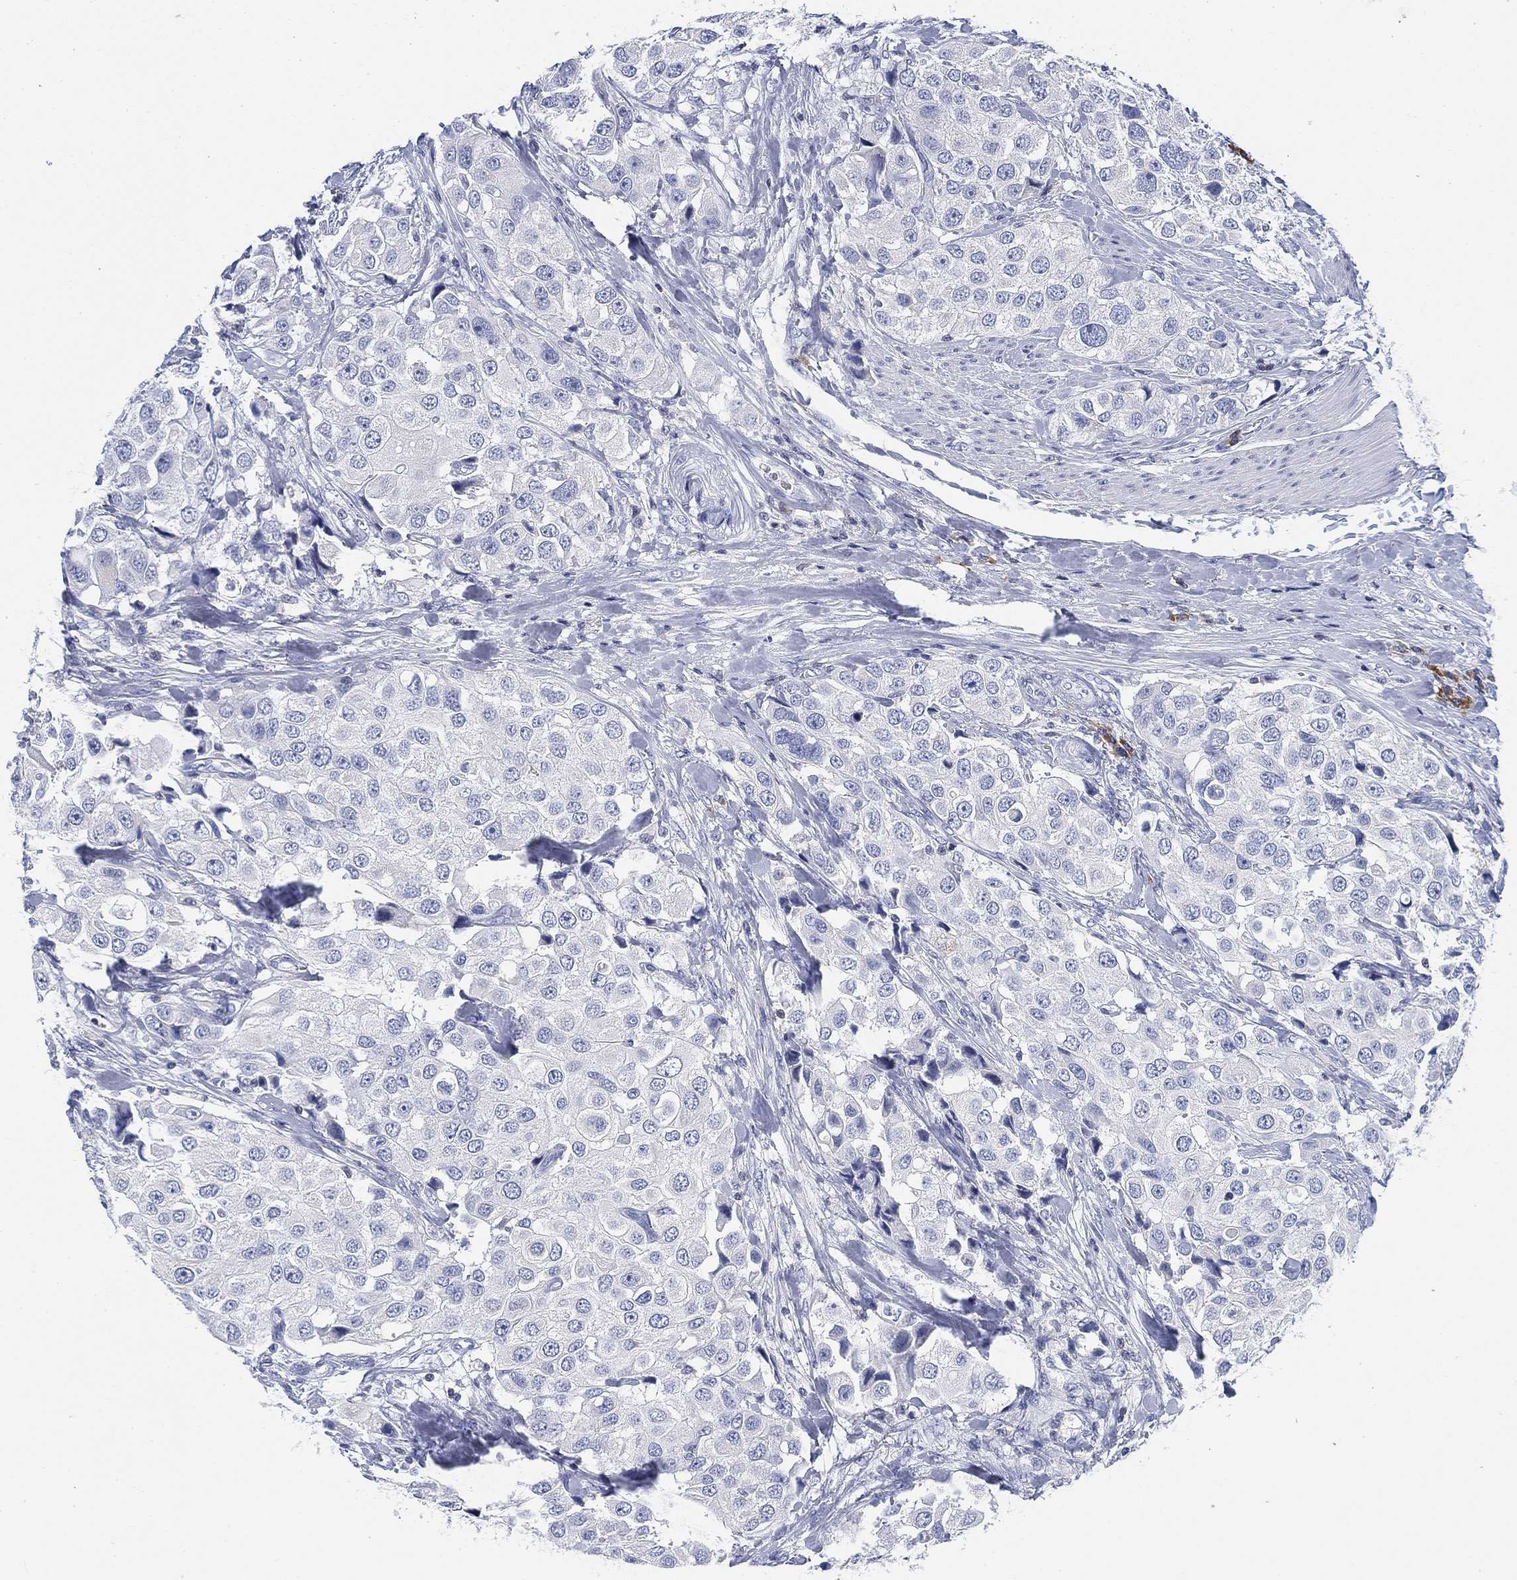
{"staining": {"intensity": "negative", "quantity": "none", "location": "none"}, "tissue": "urothelial cancer", "cell_type": "Tumor cells", "image_type": "cancer", "snomed": [{"axis": "morphology", "description": "Urothelial carcinoma, High grade"}, {"axis": "topography", "description": "Urinary bladder"}], "caption": "Immunohistochemistry (IHC) of human high-grade urothelial carcinoma demonstrates no positivity in tumor cells.", "gene": "FYB1", "patient": {"sex": "female", "age": 64}}